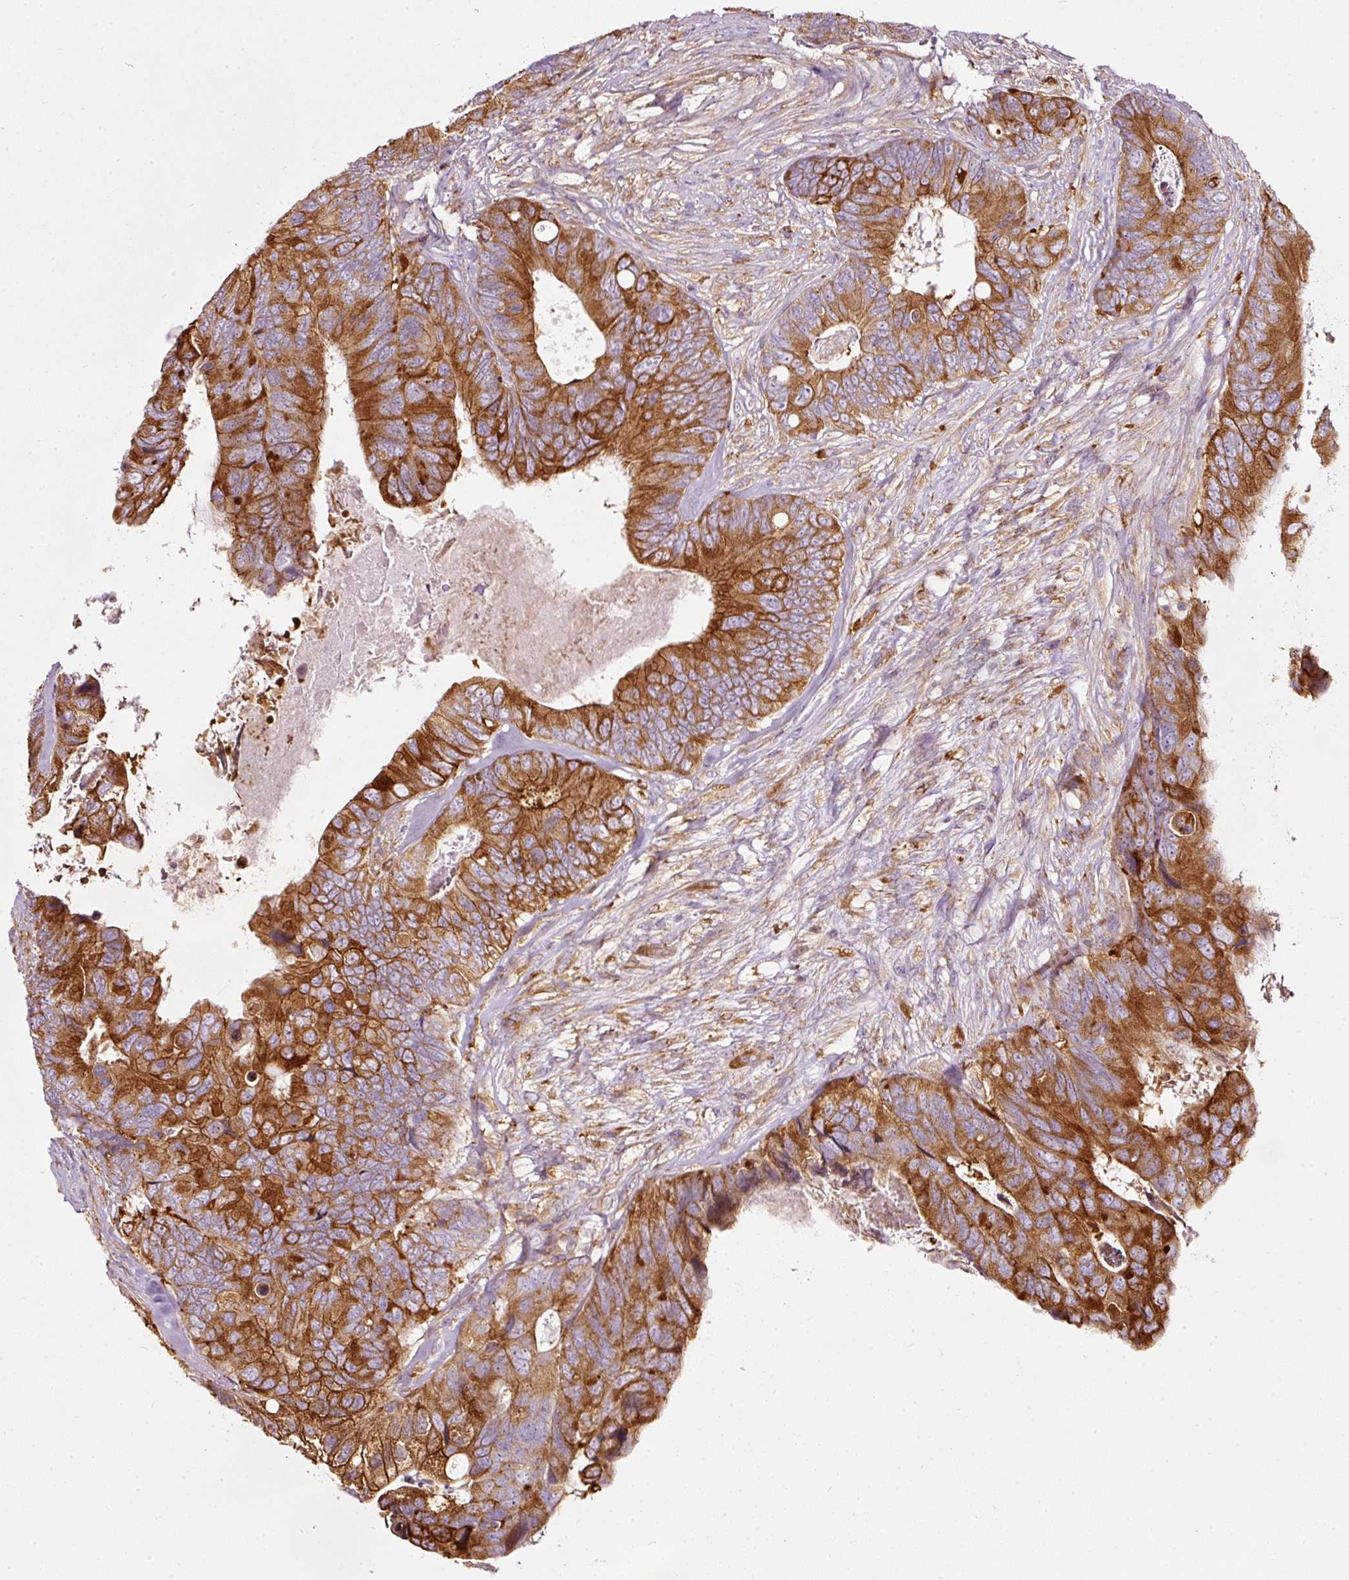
{"staining": {"intensity": "strong", "quantity": "25%-75%", "location": "cytoplasmic/membranous"}, "tissue": "colorectal cancer", "cell_type": "Tumor cells", "image_type": "cancer", "snomed": [{"axis": "morphology", "description": "Adenocarcinoma, NOS"}, {"axis": "topography", "description": "Colon"}], "caption": "The photomicrograph displays immunohistochemical staining of colorectal cancer (adenocarcinoma). There is strong cytoplasmic/membranous expression is present in approximately 25%-75% of tumor cells.", "gene": "SCNM1", "patient": {"sex": "female", "age": 67}}